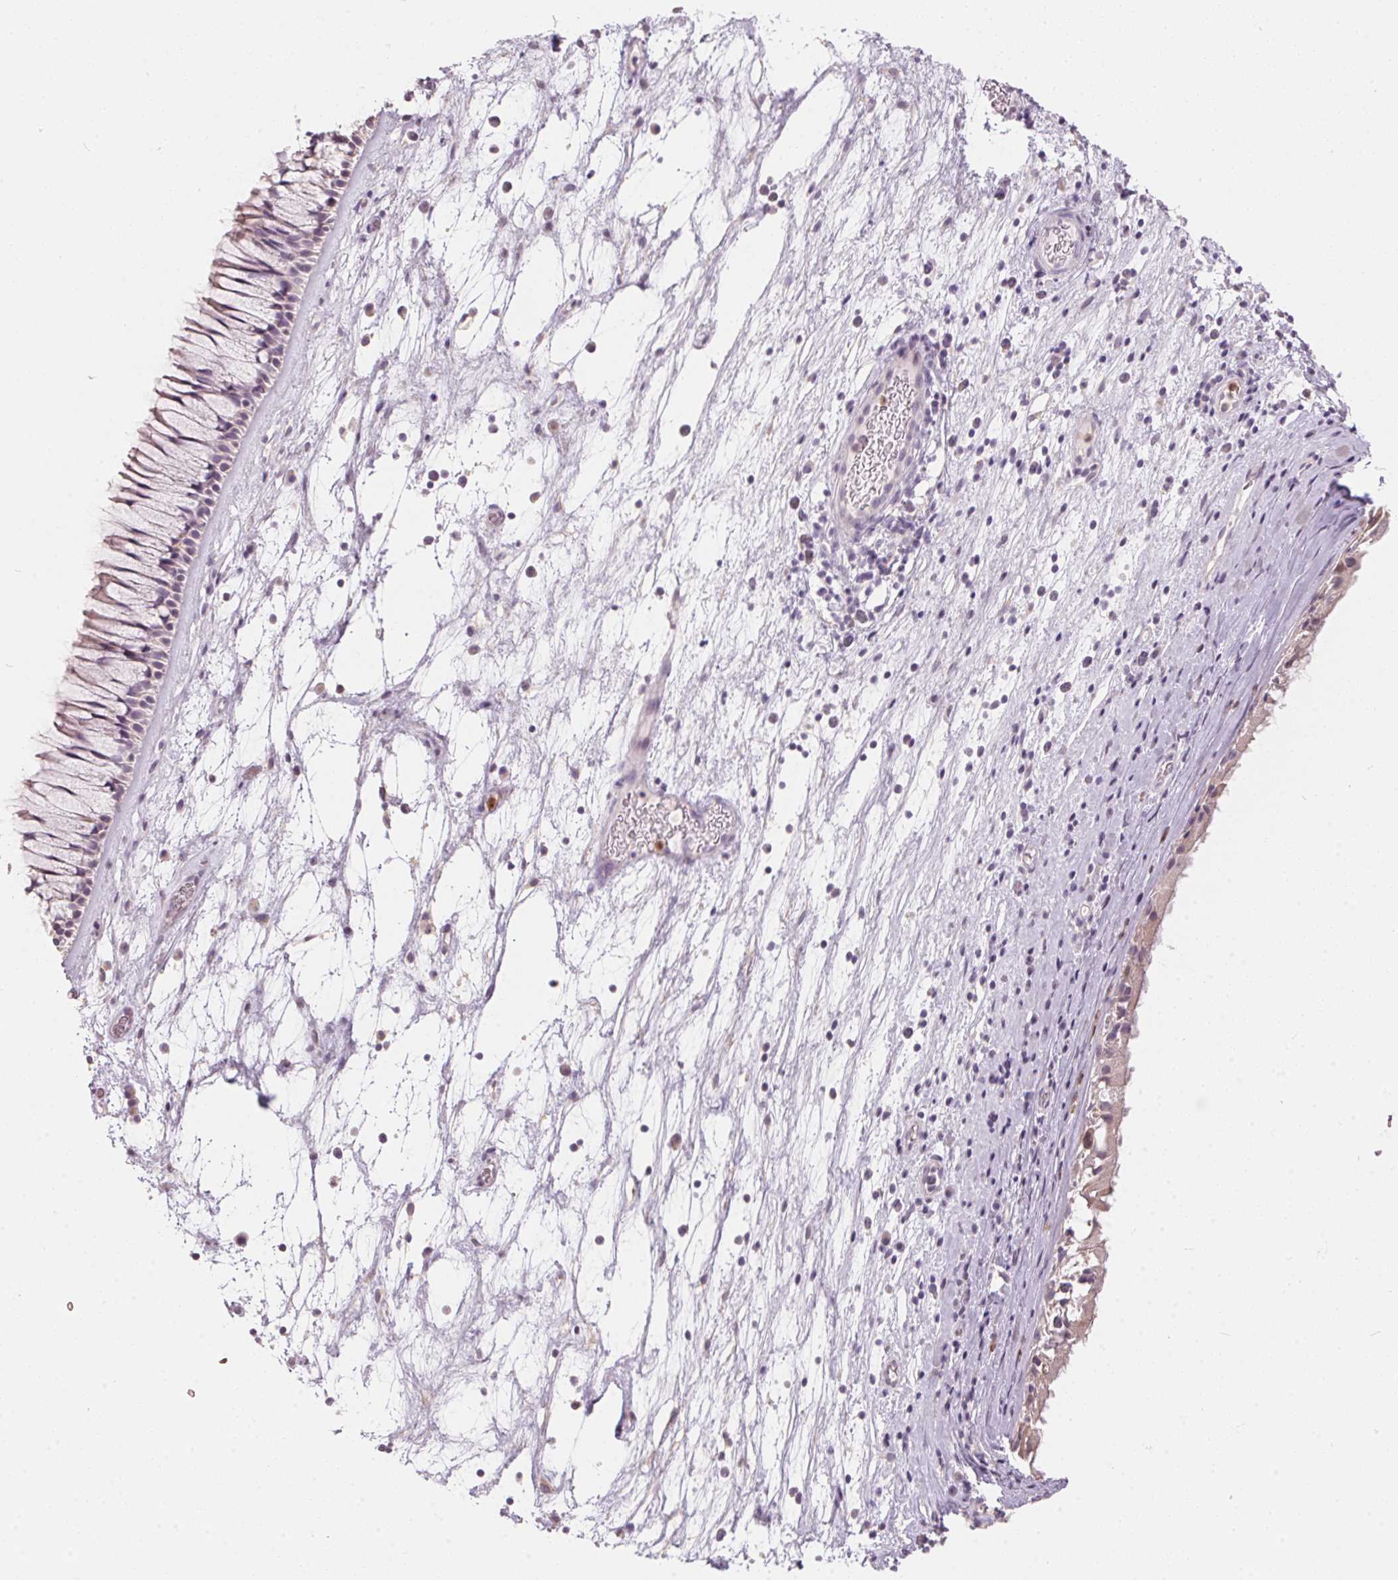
{"staining": {"intensity": "negative", "quantity": "none", "location": "none"}, "tissue": "nasopharynx", "cell_type": "Respiratory epithelial cells", "image_type": "normal", "snomed": [{"axis": "morphology", "description": "Normal tissue, NOS"}, {"axis": "topography", "description": "Nasopharynx"}], "caption": "The immunohistochemistry image has no significant positivity in respiratory epithelial cells of nasopharynx.", "gene": "SERPINB1", "patient": {"sex": "male", "age": 74}}